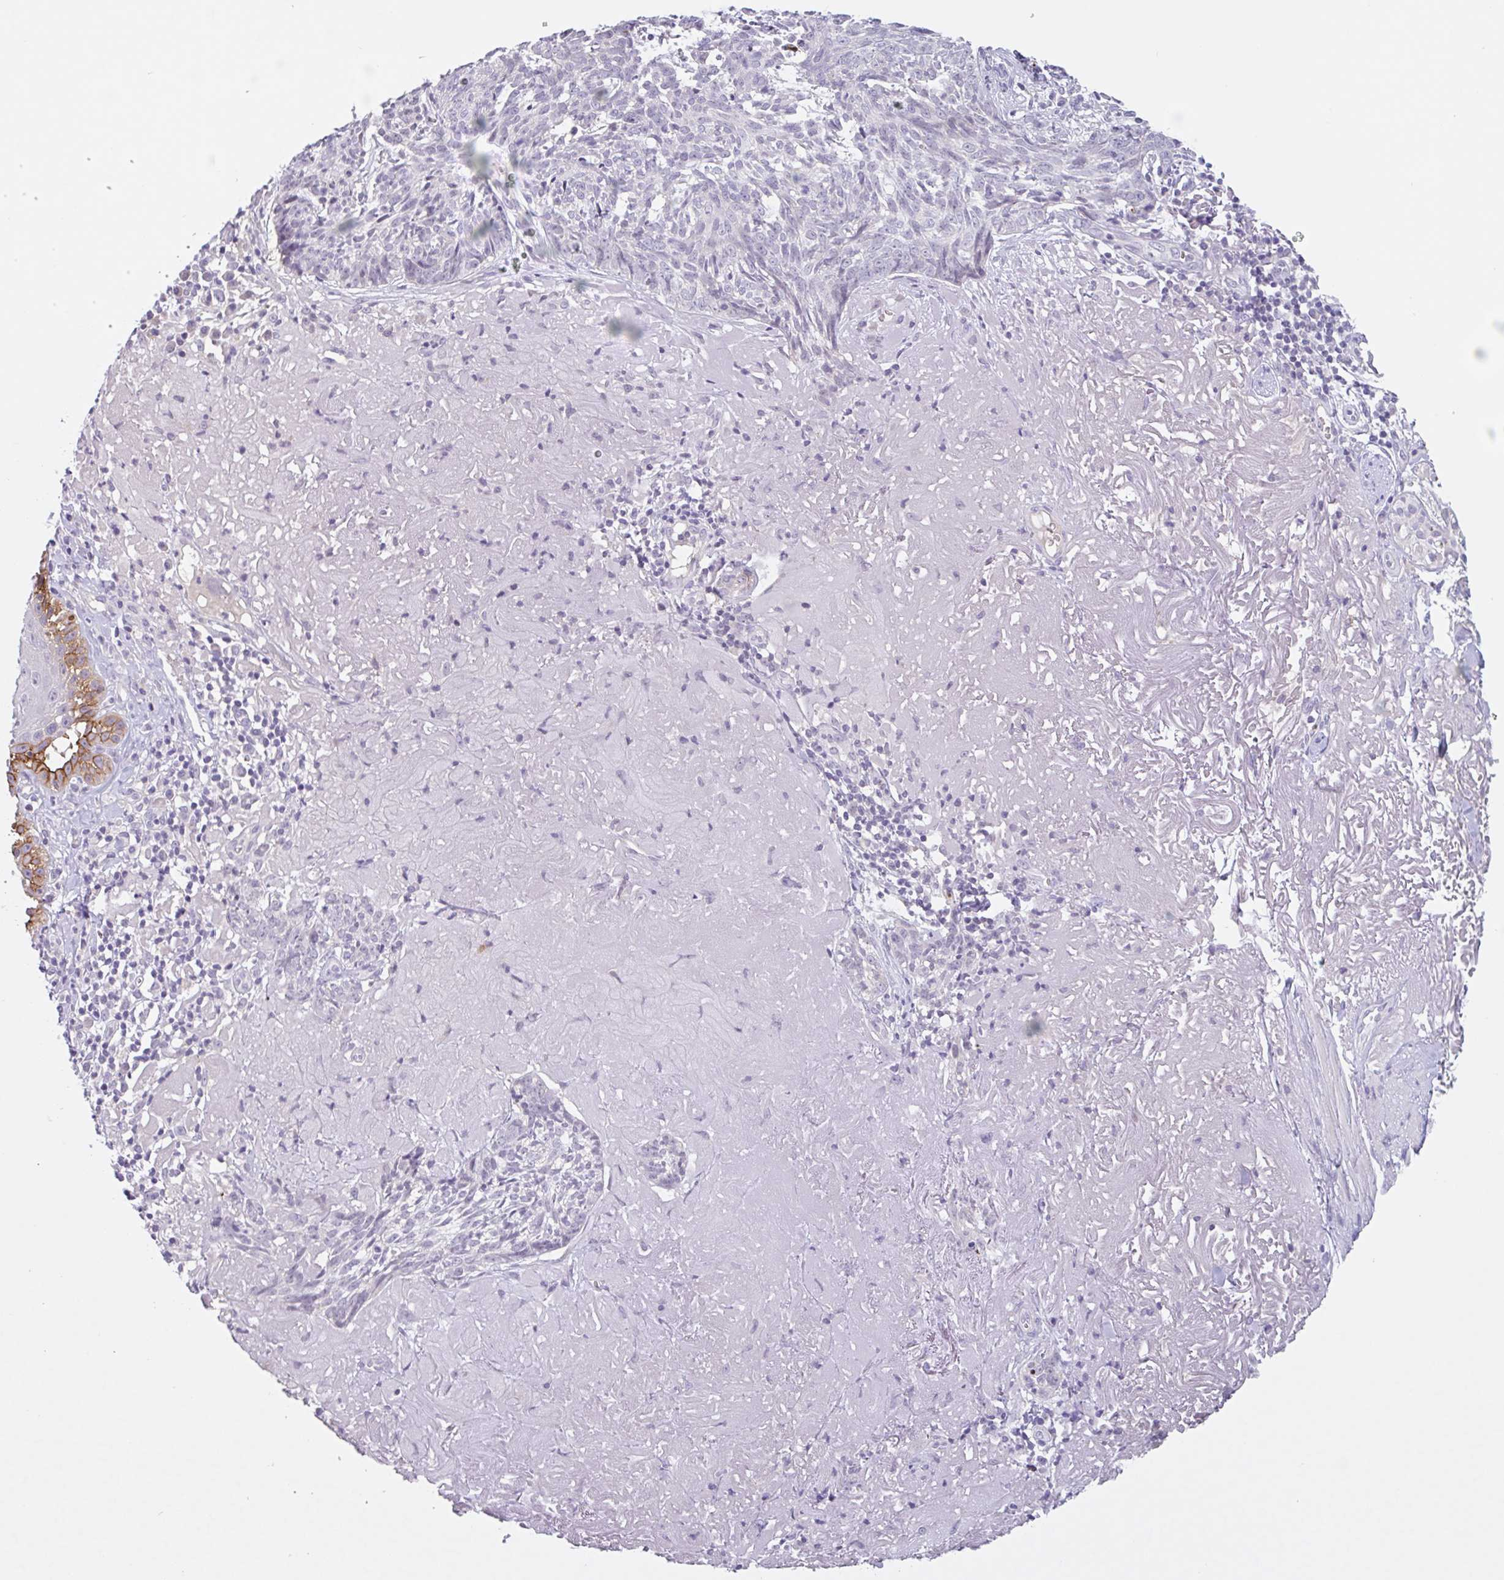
{"staining": {"intensity": "negative", "quantity": "none", "location": "none"}, "tissue": "skin cancer", "cell_type": "Tumor cells", "image_type": "cancer", "snomed": [{"axis": "morphology", "description": "Basal cell carcinoma"}, {"axis": "topography", "description": "Skin"}, {"axis": "topography", "description": "Skin of face"}], "caption": "Photomicrograph shows no protein staining in tumor cells of skin cancer tissue.", "gene": "RHAG", "patient": {"sex": "female", "age": 95}}